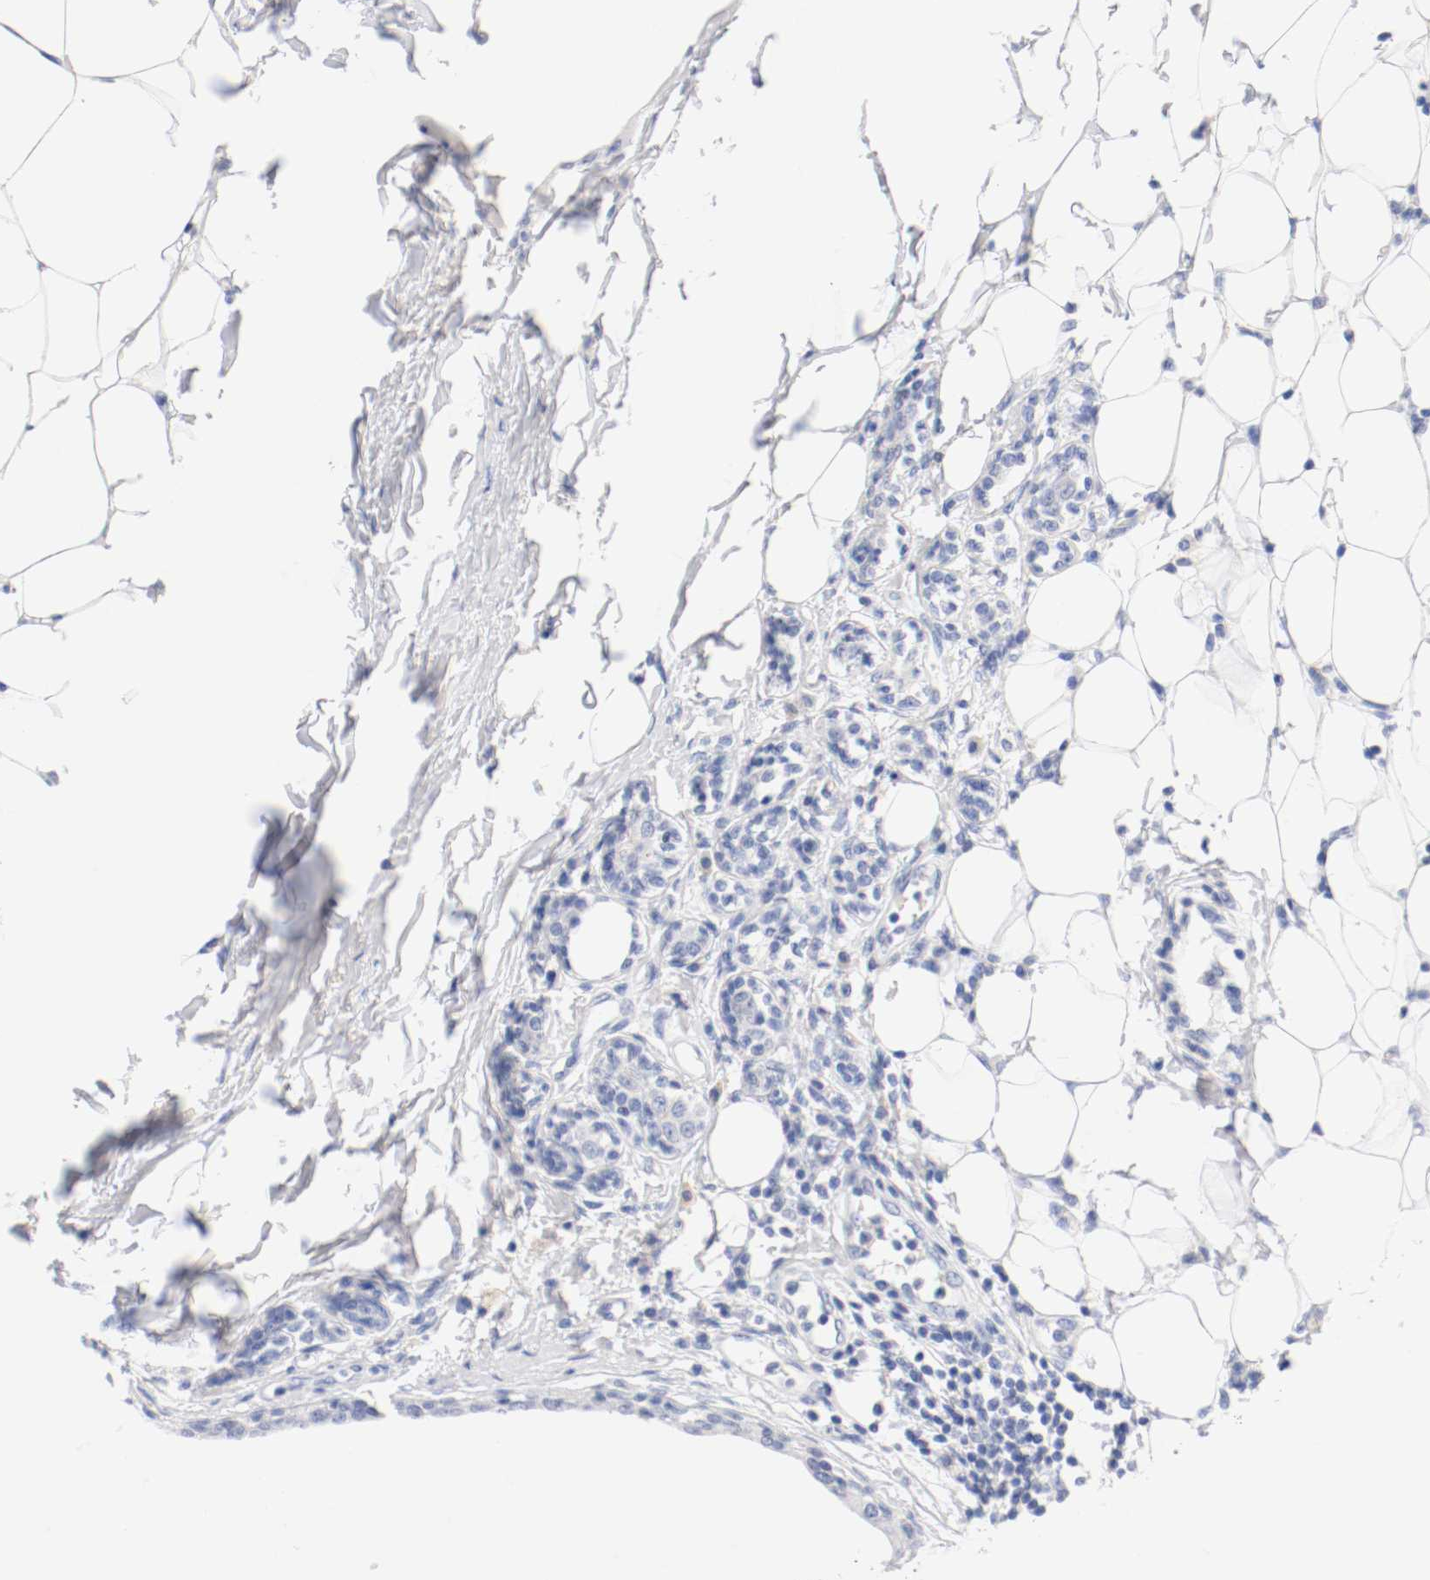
{"staining": {"intensity": "negative", "quantity": "none", "location": "none"}, "tissue": "breast cancer", "cell_type": "Tumor cells", "image_type": "cancer", "snomed": [{"axis": "morphology", "description": "Duct carcinoma"}, {"axis": "topography", "description": "Breast"}], "caption": "An image of invasive ductal carcinoma (breast) stained for a protein reveals no brown staining in tumor cells. Brightfield microscopy of IHC stained with DAB (brown) and hematoxylin (blue), captured at high magnification.", "gene": "HOMER1", "patient": {"sex": "female", "age": 40}}